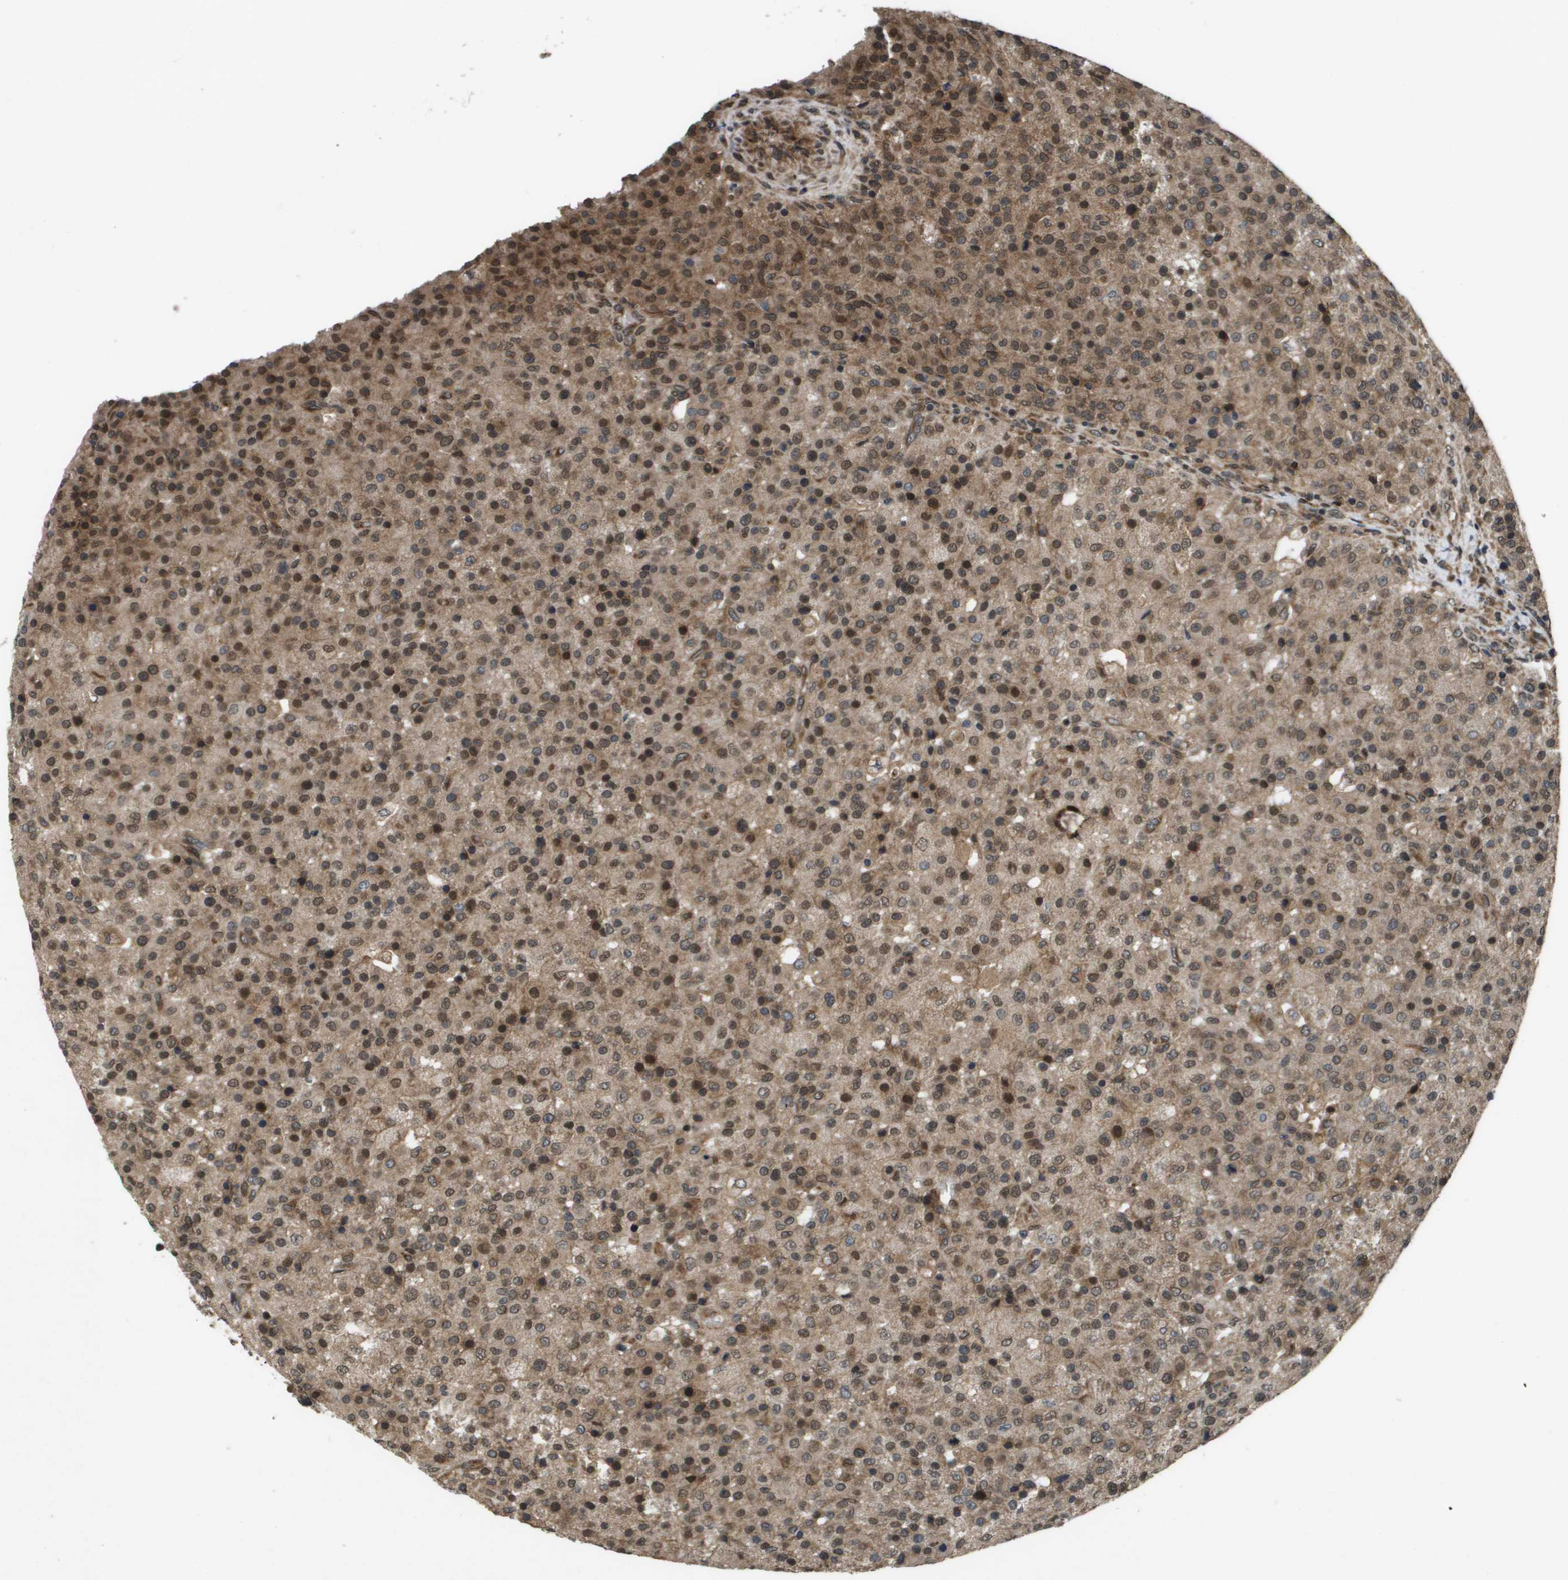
{"staining": {"intensity": "strong", "quantity": "25%-75%", "location": "cytoplasmic/membranous,nuclear"}, "tissue": "testis cancer", "cell_type": "Tumor cells", "image_type": "cancer", "snomed": [{"axis": "morphology", "description": "Seminoma, NOS"}, {"axis": "topography", "description": "Testis"}], "caption": "Immunohistochemical staining of testis seminoma displays high levels of strong cytoplasmic/membranous and nuclear protein staining in about 25%-75% of tumor cells.", "gene": "SPTLC1", "patient": {"sex": "male", "age": 59}}